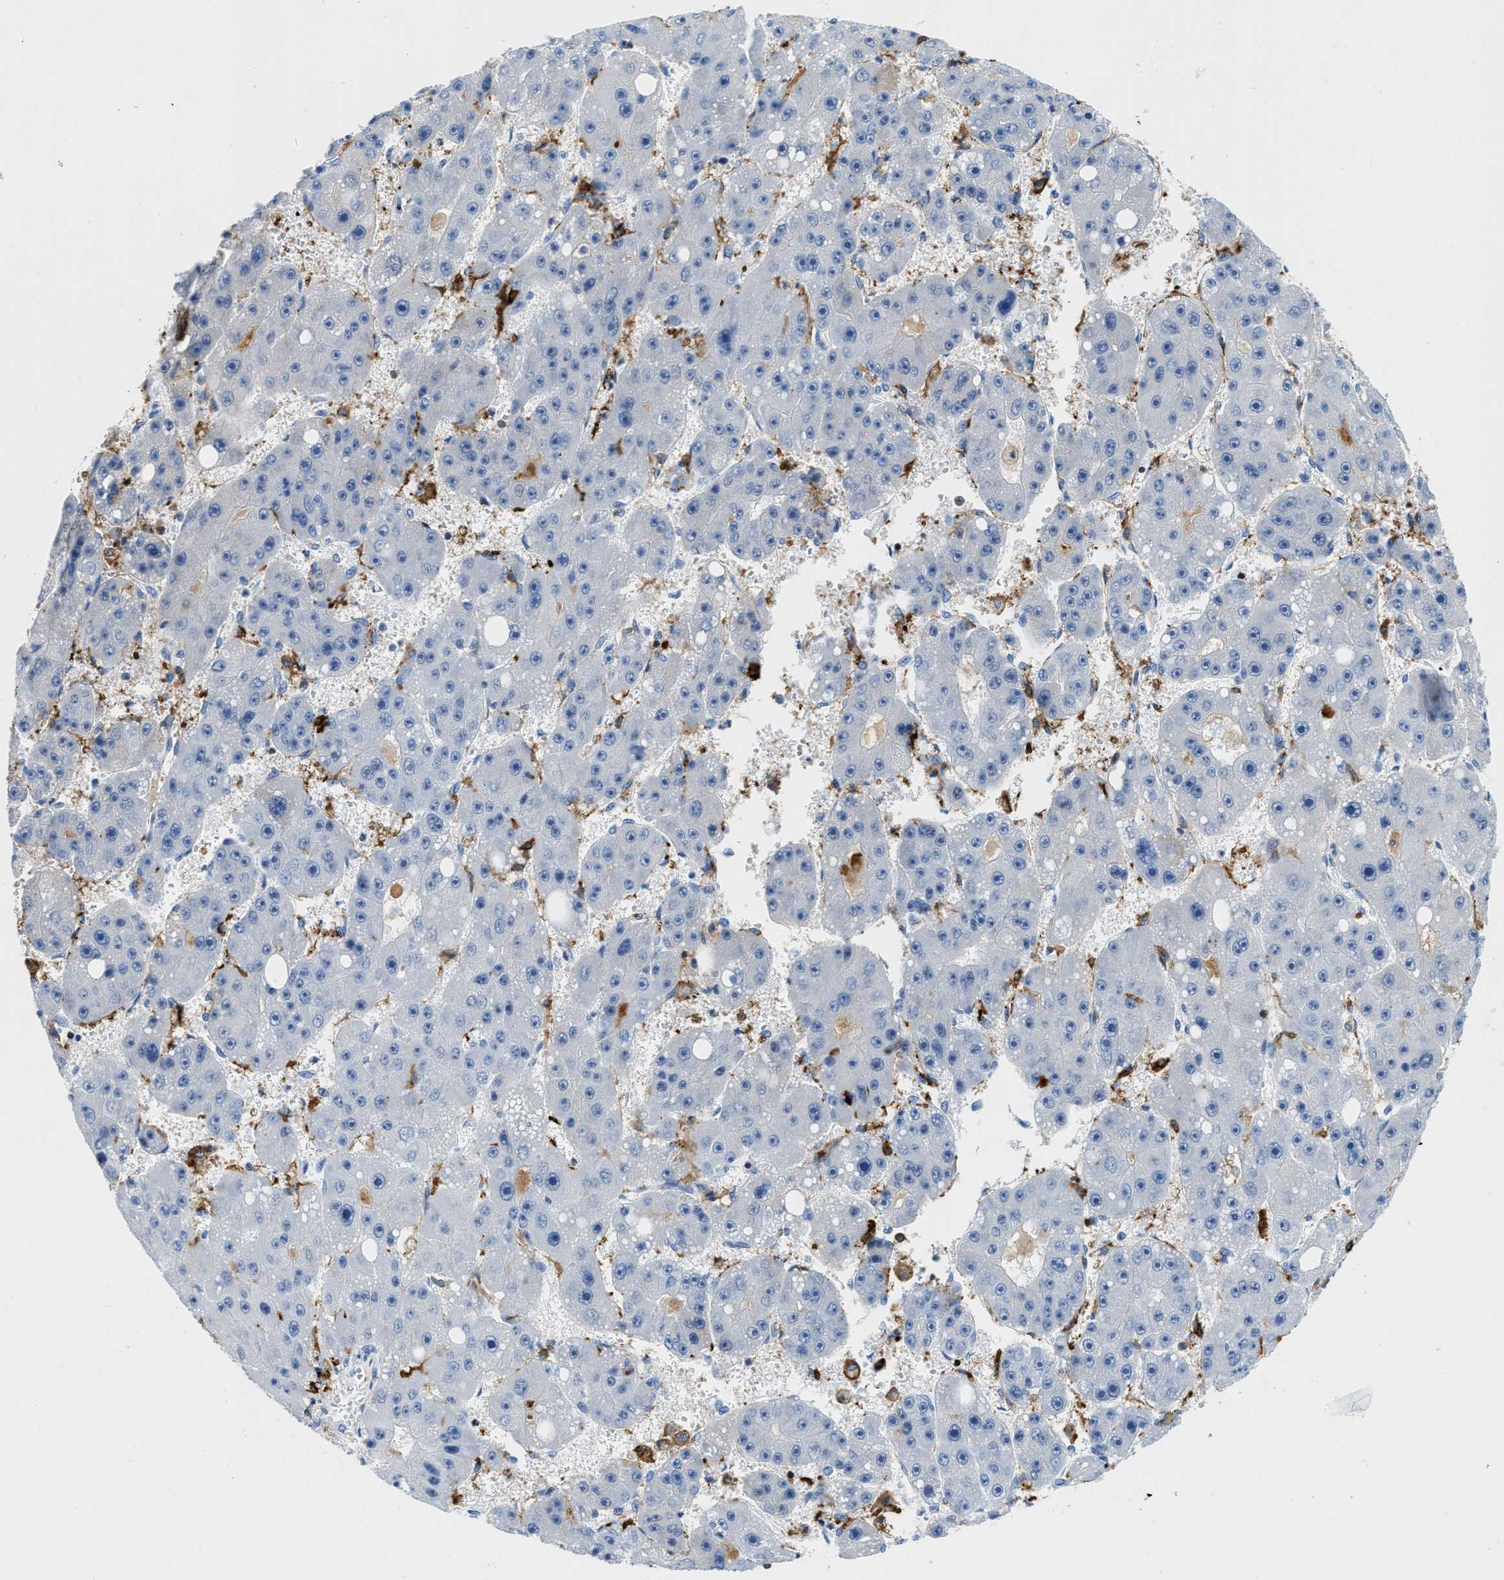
{"staining": {"intensity": "negative", "quantity": "none", "location": "none"}, "tissue": "liver cancer", "cell_type": "Tumor cells", "image_type": "cancer", "snomed": [{"axis": "morphology", "description": "Carcinoma, Hepatocellular, NOS"}, {"axis": "topography", "description": "Liver"}], "caption": "Immunohistochemistry (IHC) histopathology image of liver cancer stained for a protein (brown), which demonstrates no staining in tumor cells. (Brightfield microscopy of DAB (3,3'-diaminobenzidine) IHC at high magnification).", "gene": "CD226", "patient": {"sex": "female", "age": 61}}